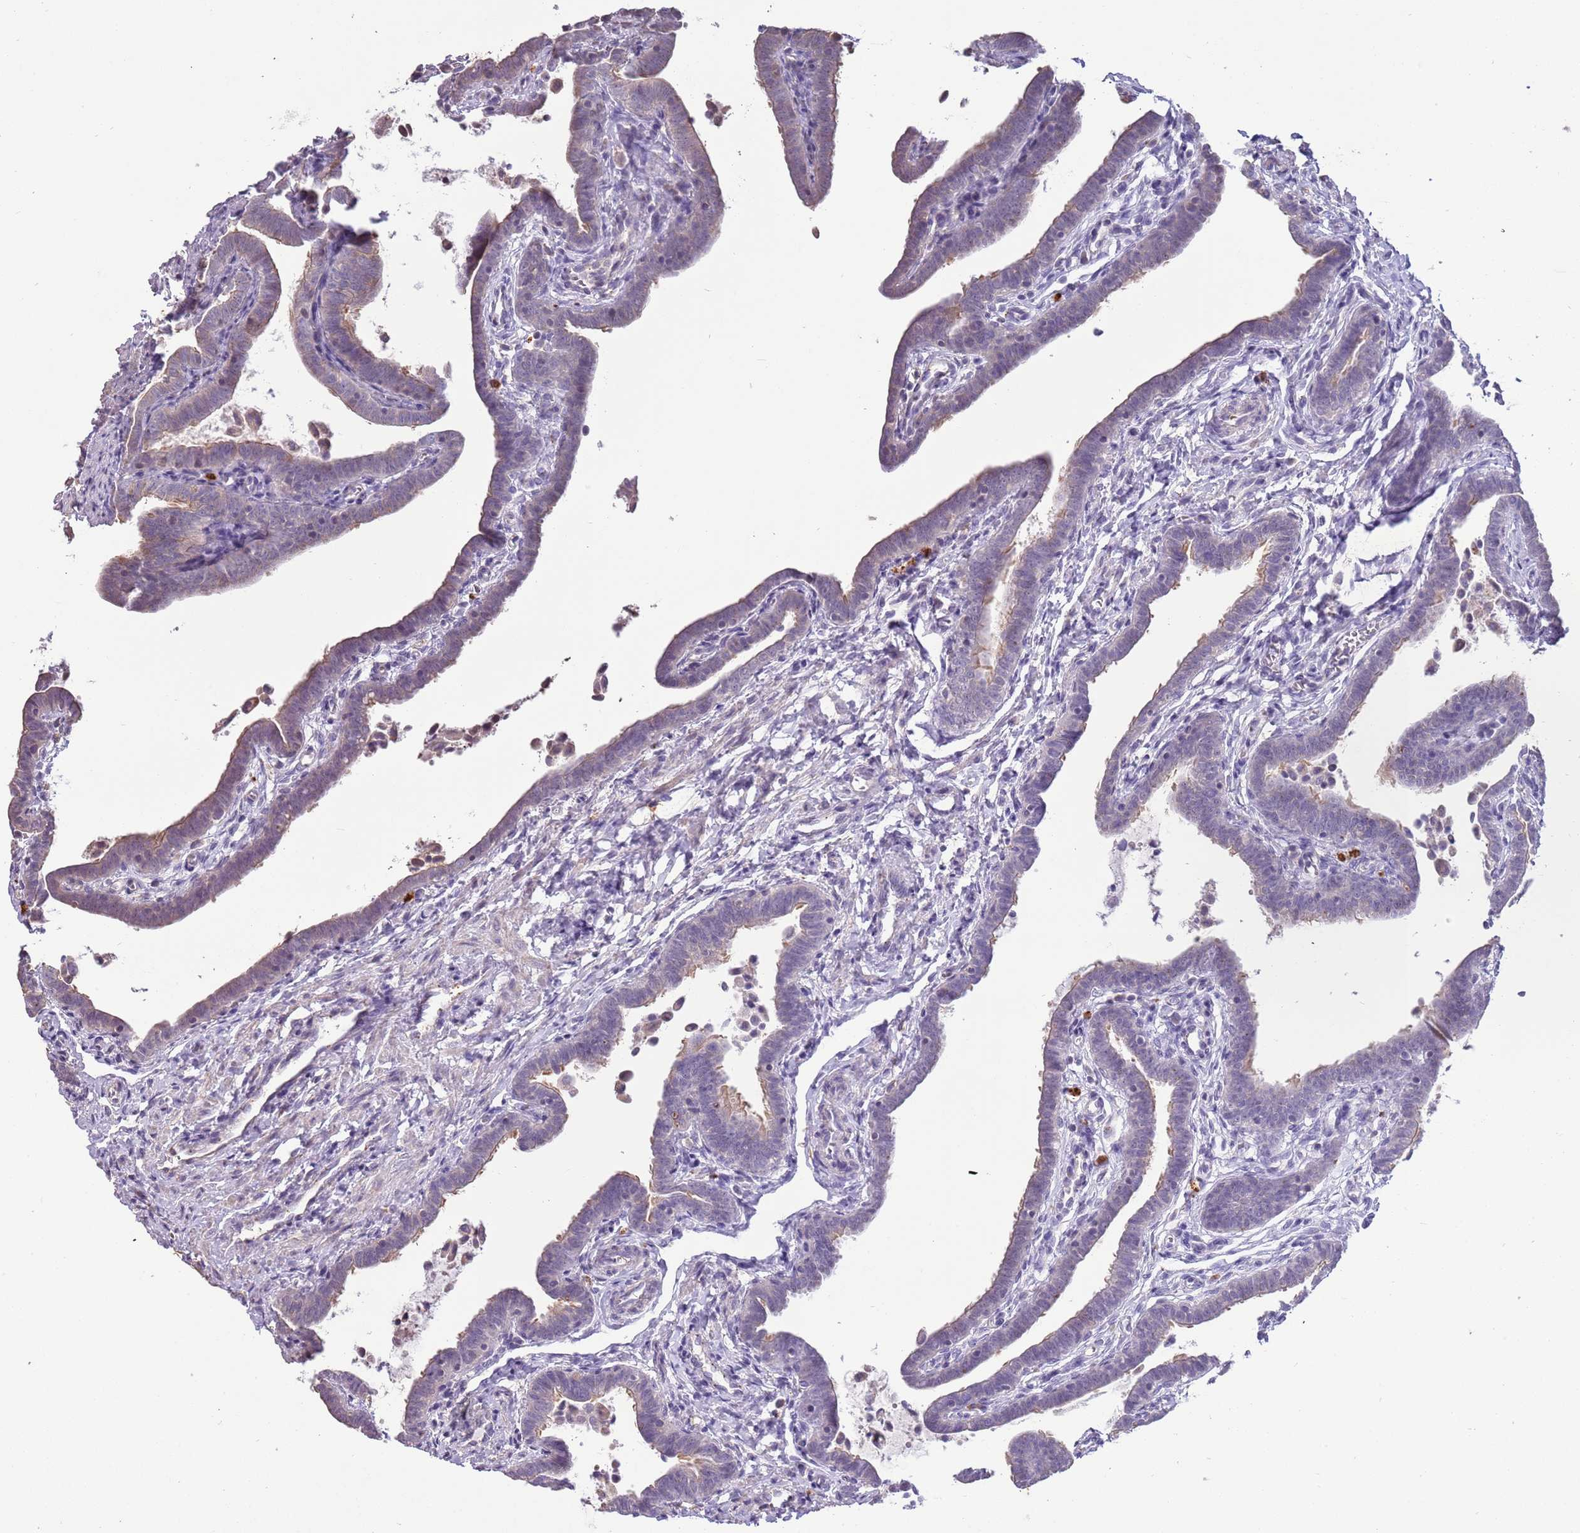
{"staining": {"intensity": "weak", "quantity": "25%-75%", "location": "cytoplasmic/membranous"}, "tissue": "fallopian tube", "cell_type": "Glandular cells", "image_type": "normal", "snomed": [{"axis": "morphology", "description": "Normal tissue, NOS"}, {"axis": "topography", "description": "Fallopian tube"}], "caption": "IHC of normal fallopian tube demonstrates low levels of weak cytoplasmic/membranous expression in approximately 25%-75% of glandular cells.", "gene": "P2RY13", "patient": {"sex": "female", "age": 36}}